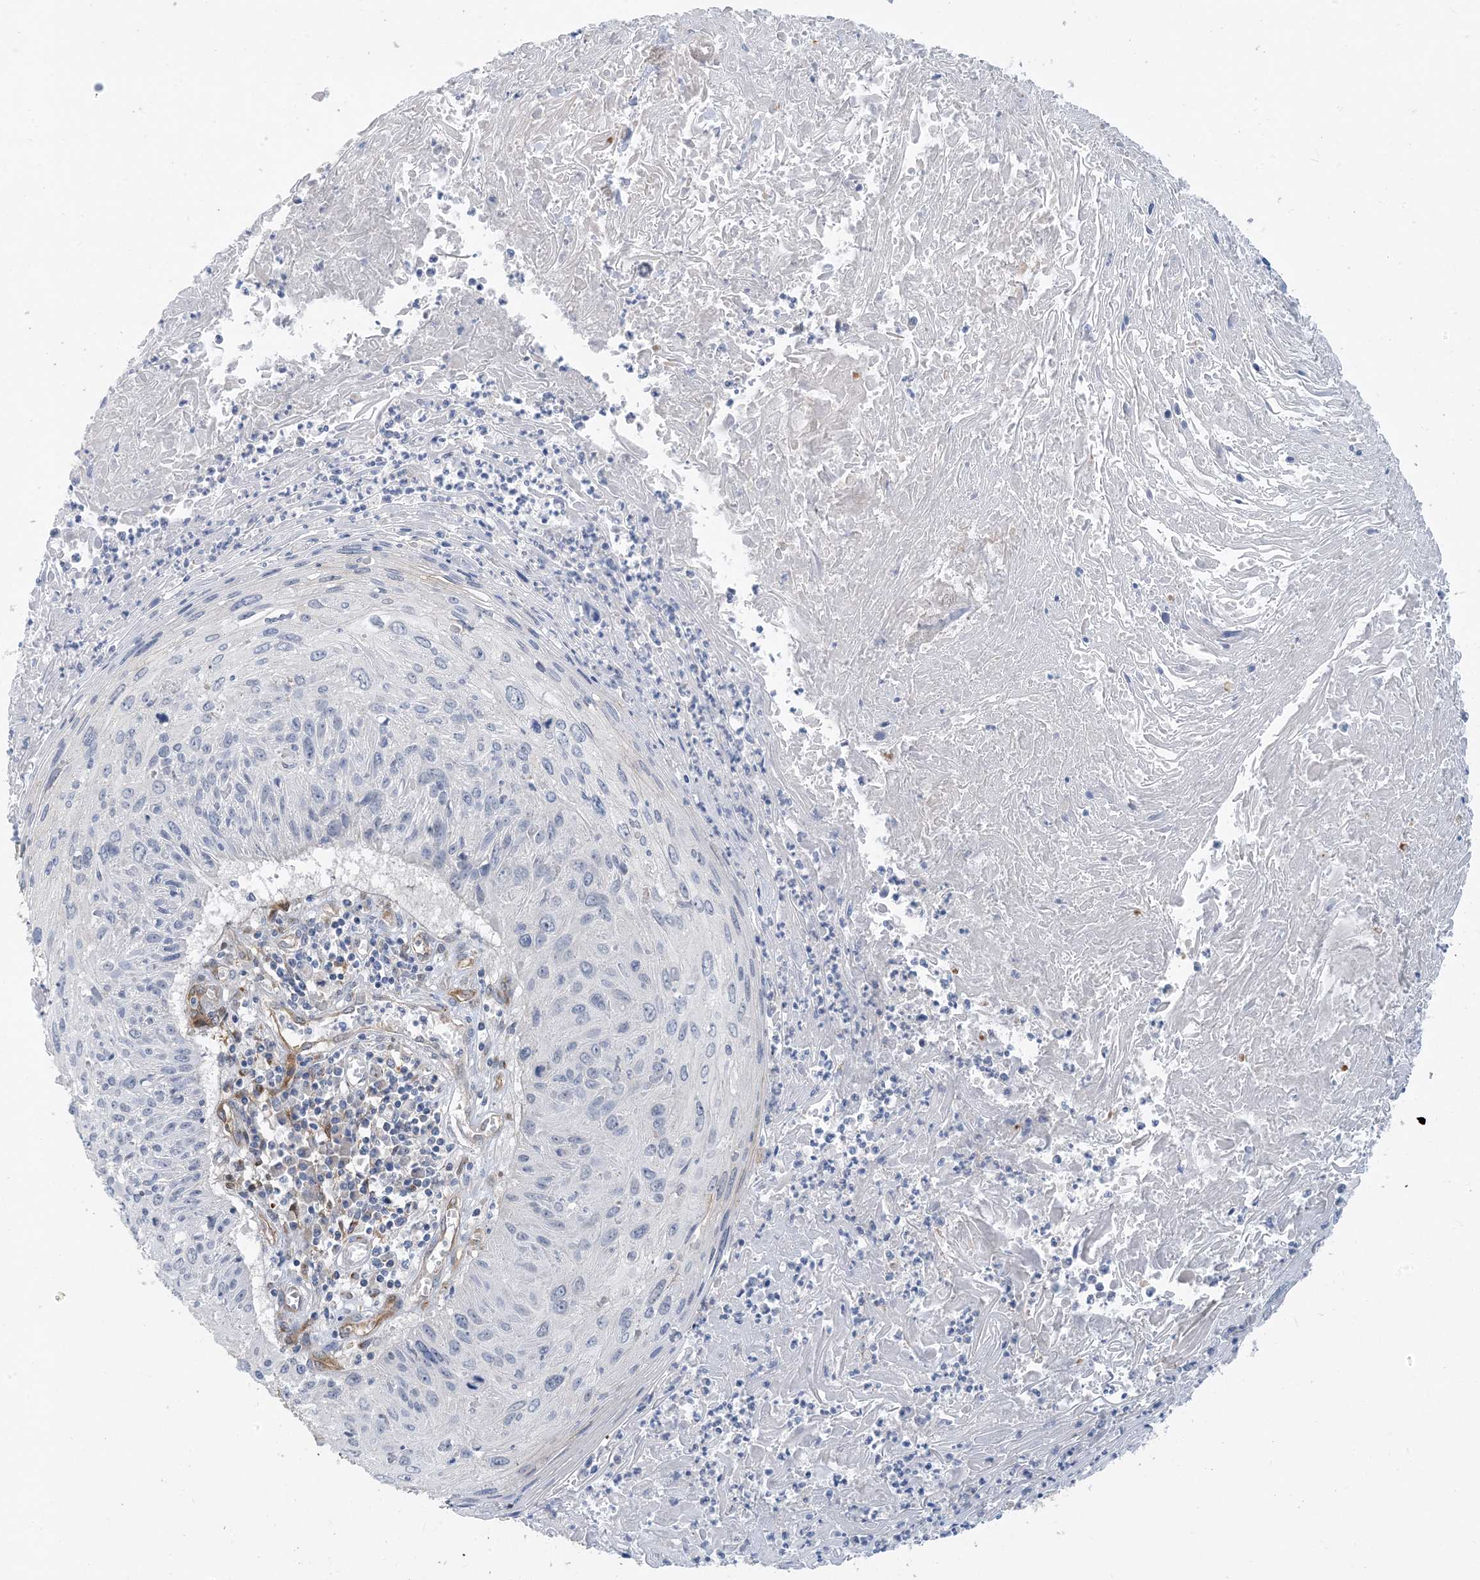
{"staining": {"intensity": "negative", "quantity": "none", "location": "none"}, "tissue": "cervical cancer", "cell_type": "Tumor cells", "image_type": "cancer", "snomed": [{"axis": "morphology", "description": "Squamous cell carcinoma, NOS"}, {"axis": "topography", "description": "Cervix"}], "caption": "Human cervical cancer (squamous cell carcinoma) stained for a protein using IHC shows no positivity in tumor cells.", "gene": "EIF2A", "patient": {"sex": "female", "age": 51}}